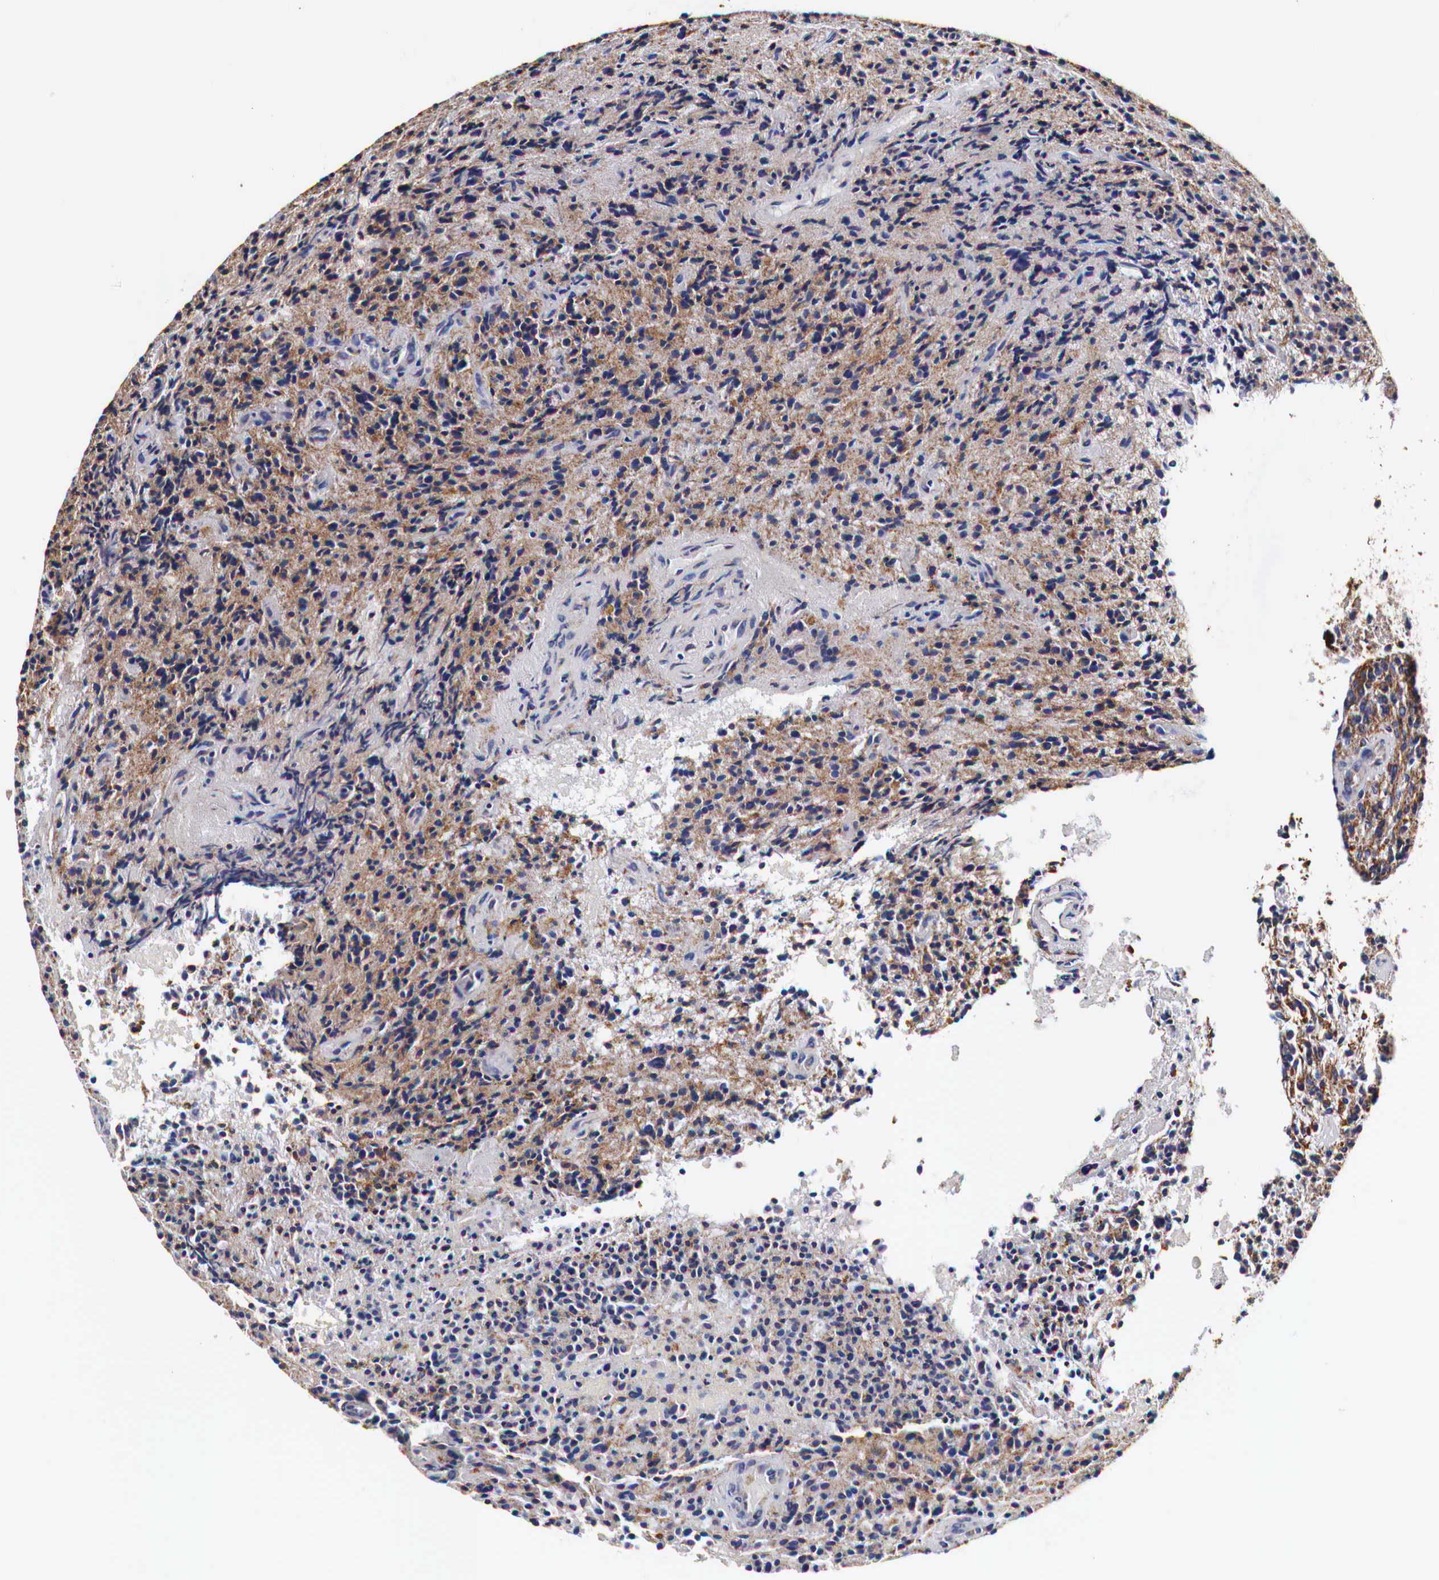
{"staining": {"intensity": "moderate", "quantity": ">75%", "location": "cytoplasmic/membranous"}, "tissue": "glioma", "cell_type": "Tumor cells", "image_type": "cancer", "snomed": [{"axis": "morphology", "description": "Glioma, malignant, High grade"}, {"axis": "topography", "description": "Brain"}], "caption": "This is a photomicrograph of IHC staining of malignant high-grade glioma, which shows moderate positivity in the cytoplasmic/membranous of tumor cells.", "gene": "CKAP4", "patient": {"sex": "female", "age": 13}}